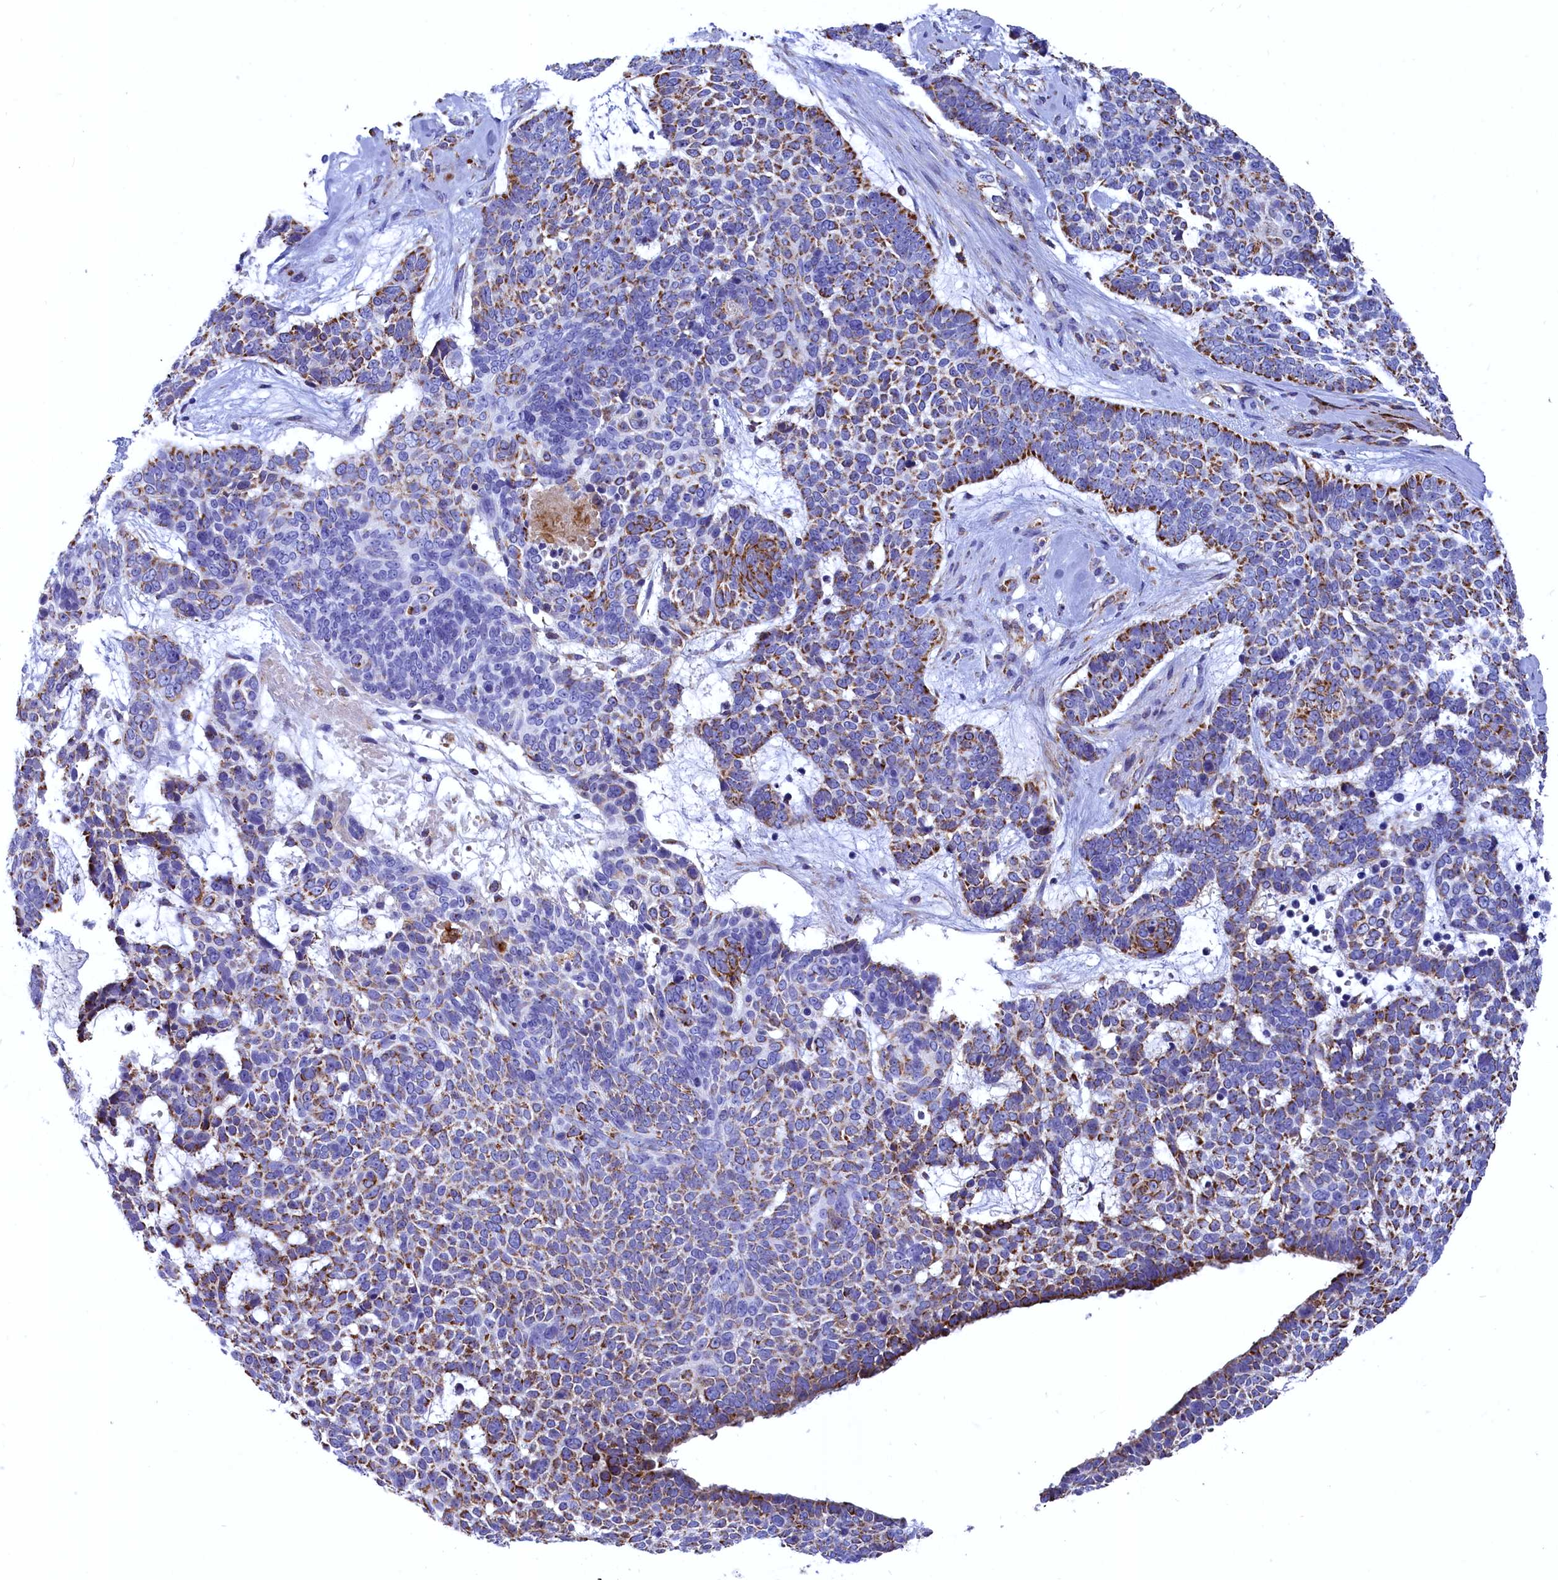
{"staining": {"intensity": "moderate", "quantity": "<25%", "location": "cytoplasmic/membranous"}, "tissue": "skin cancer", "cell_type": "Tumor cells", "image_type": "cancer", "snomed": [{"axis": "morphology", "description": "Basal cell carcinoma"}, {"axis": "topography", "description": "Skin"}], "caption": "Protein analysis of skin cancer tissue shows moderate cytoplasmic/membranous positivity in approximately <25% of tumor cells.", "gene": "COX17", "patient": {"sex": "female", "age": 81}}